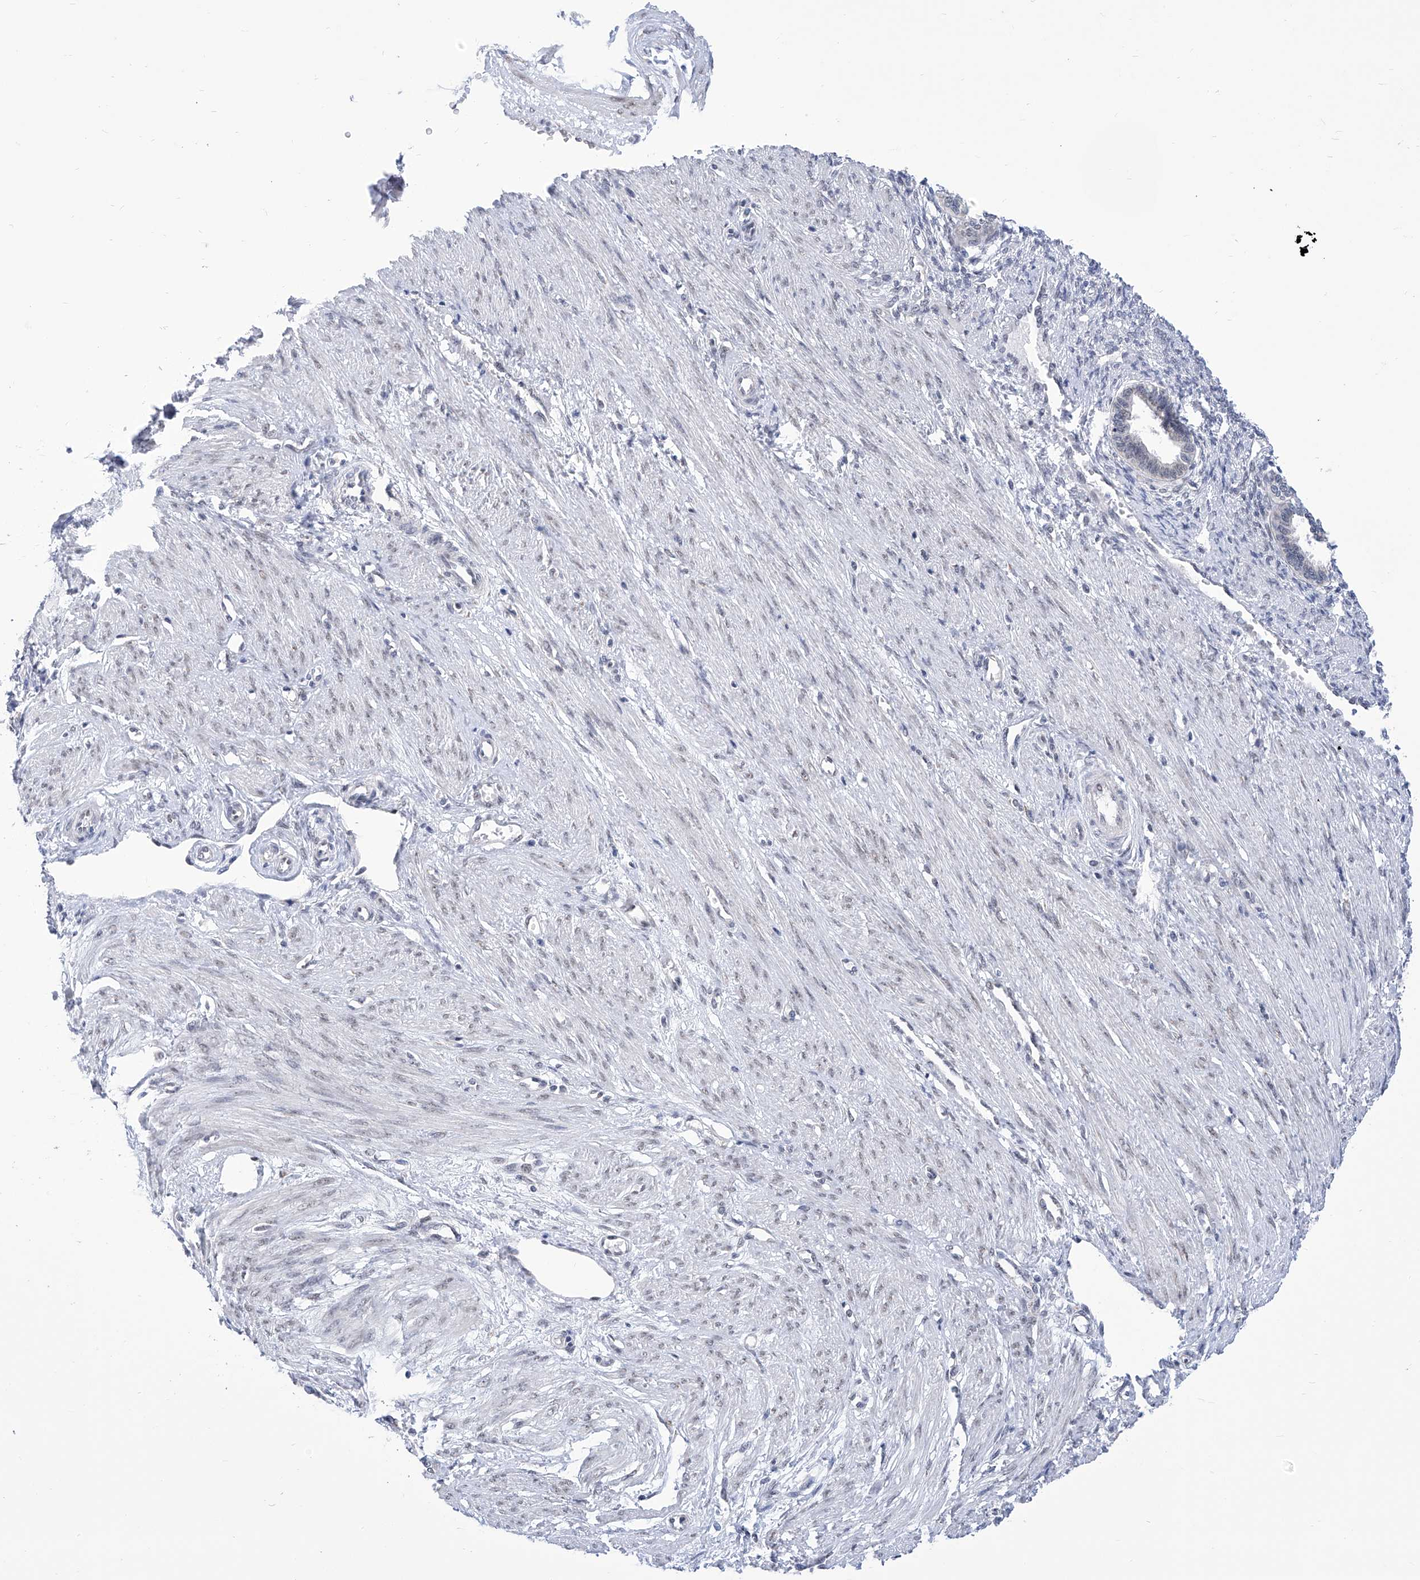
{"staining": {"intensity": "negative", "quantity": "none", "location": "none"}, "tissue": "endometrium", "cell_type": "Cells in endometrial stroma", "image_type": "normal", "snomed": [{"axis": "morphology", "description": "Normal tissue, NOS"}, {"axis": "topography", "description": "Endometrium"}], "caption": "Immunohistochemistry photomicrograph of benign human endometrium stained for a protein (brown), which exhibits no staining in cells in endometrial stroma. (Stains: DAB (3,3'-diaminobenzidine) IHC with hematoxylin counter stain, Microscopy: brightfield microscopy at high magnification).", "gene": "SART1", "patient": {"sex": "female", "age": 33}}